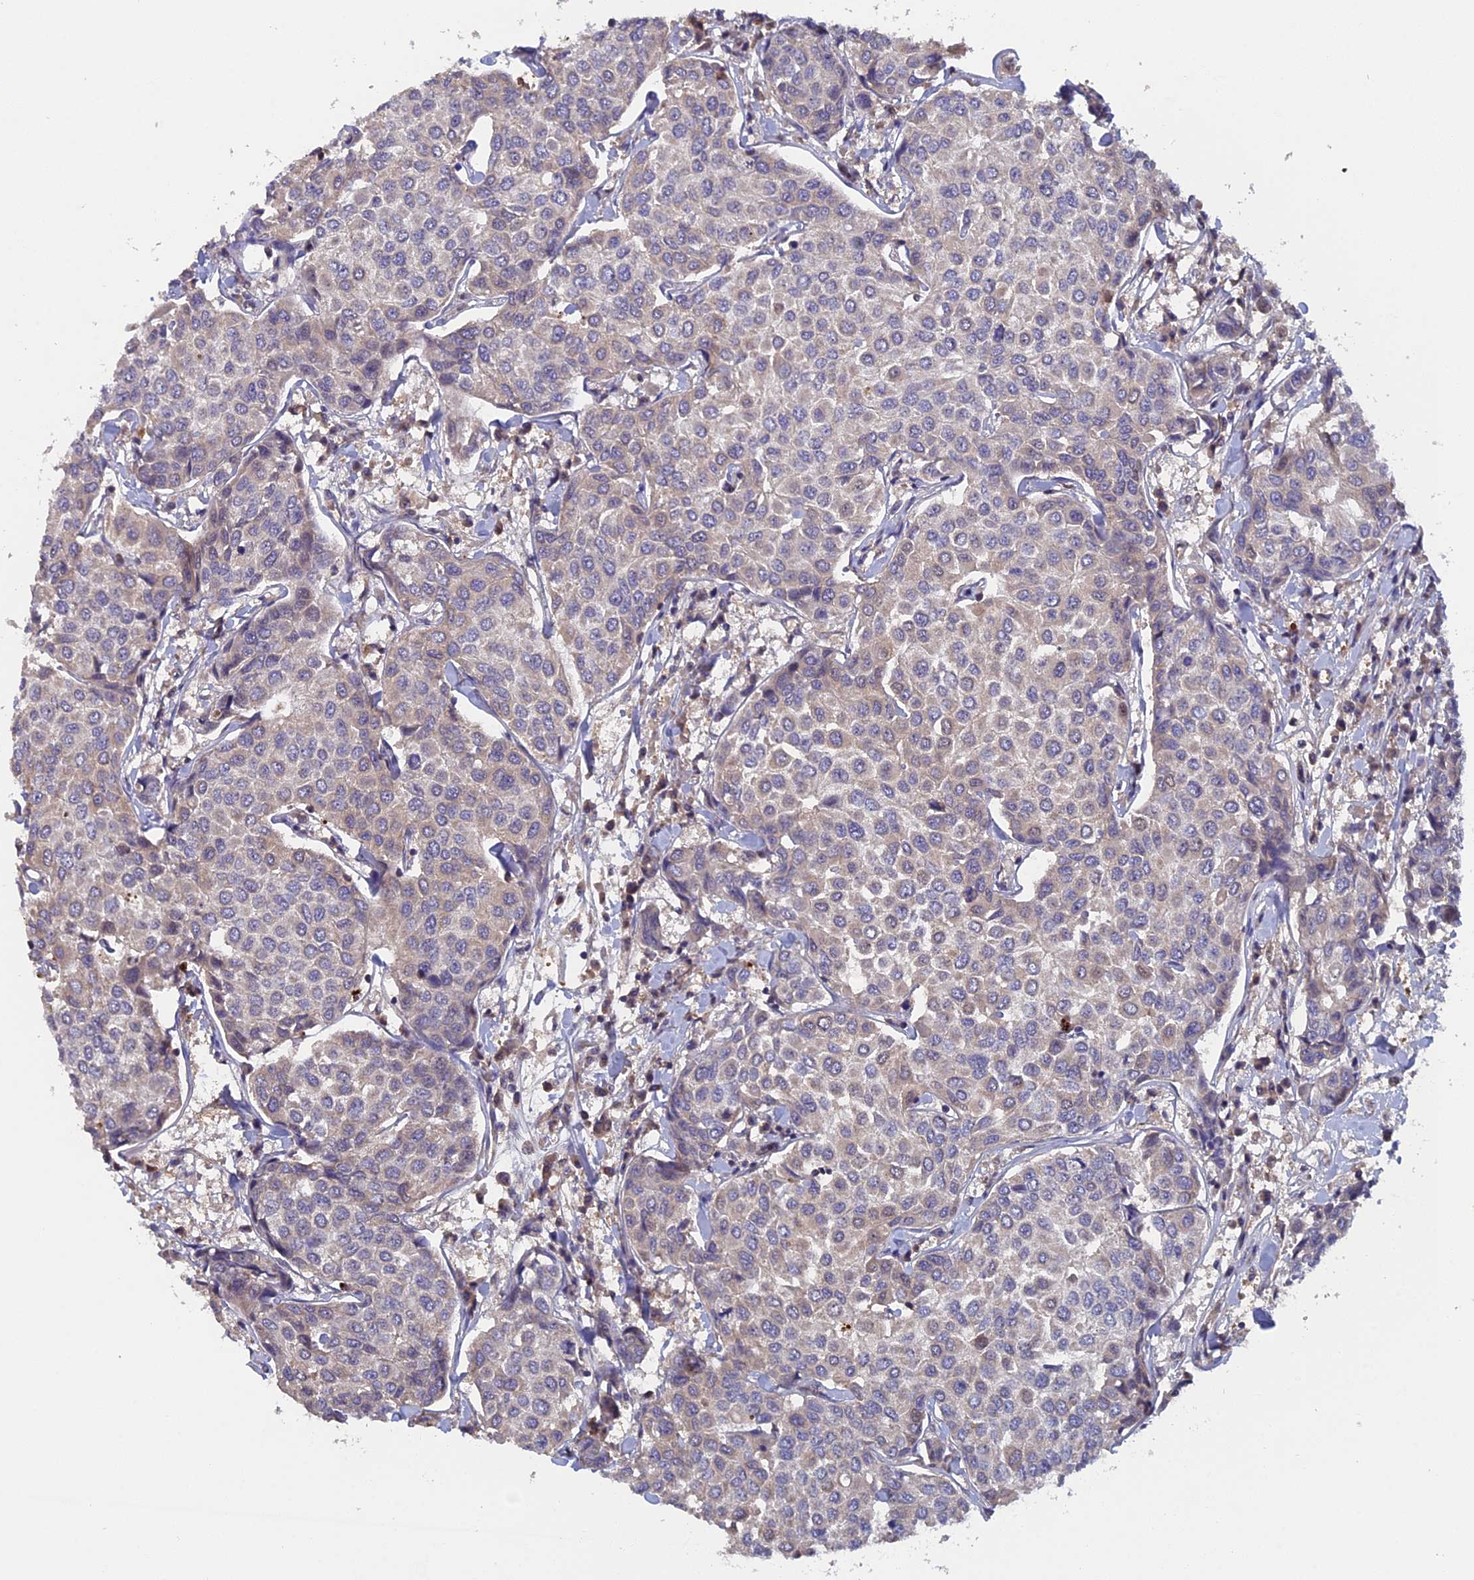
{"staining": {"intensity": "negative", "quantity": "none", "location": "none"}, "tissue": "breast cancer", "cell_type": "Tumor cells", "image_type": "cancer", "snomed": [{"axis": "morphology", "description": "Duct carcinoma"}, {"axis": "topography", "description": "Breast"}], "caption": "There is no significant expression in tumor cells of breast cancer.", "gene": "FAM98C", "patient": {"sex": "female", "age": 55}}